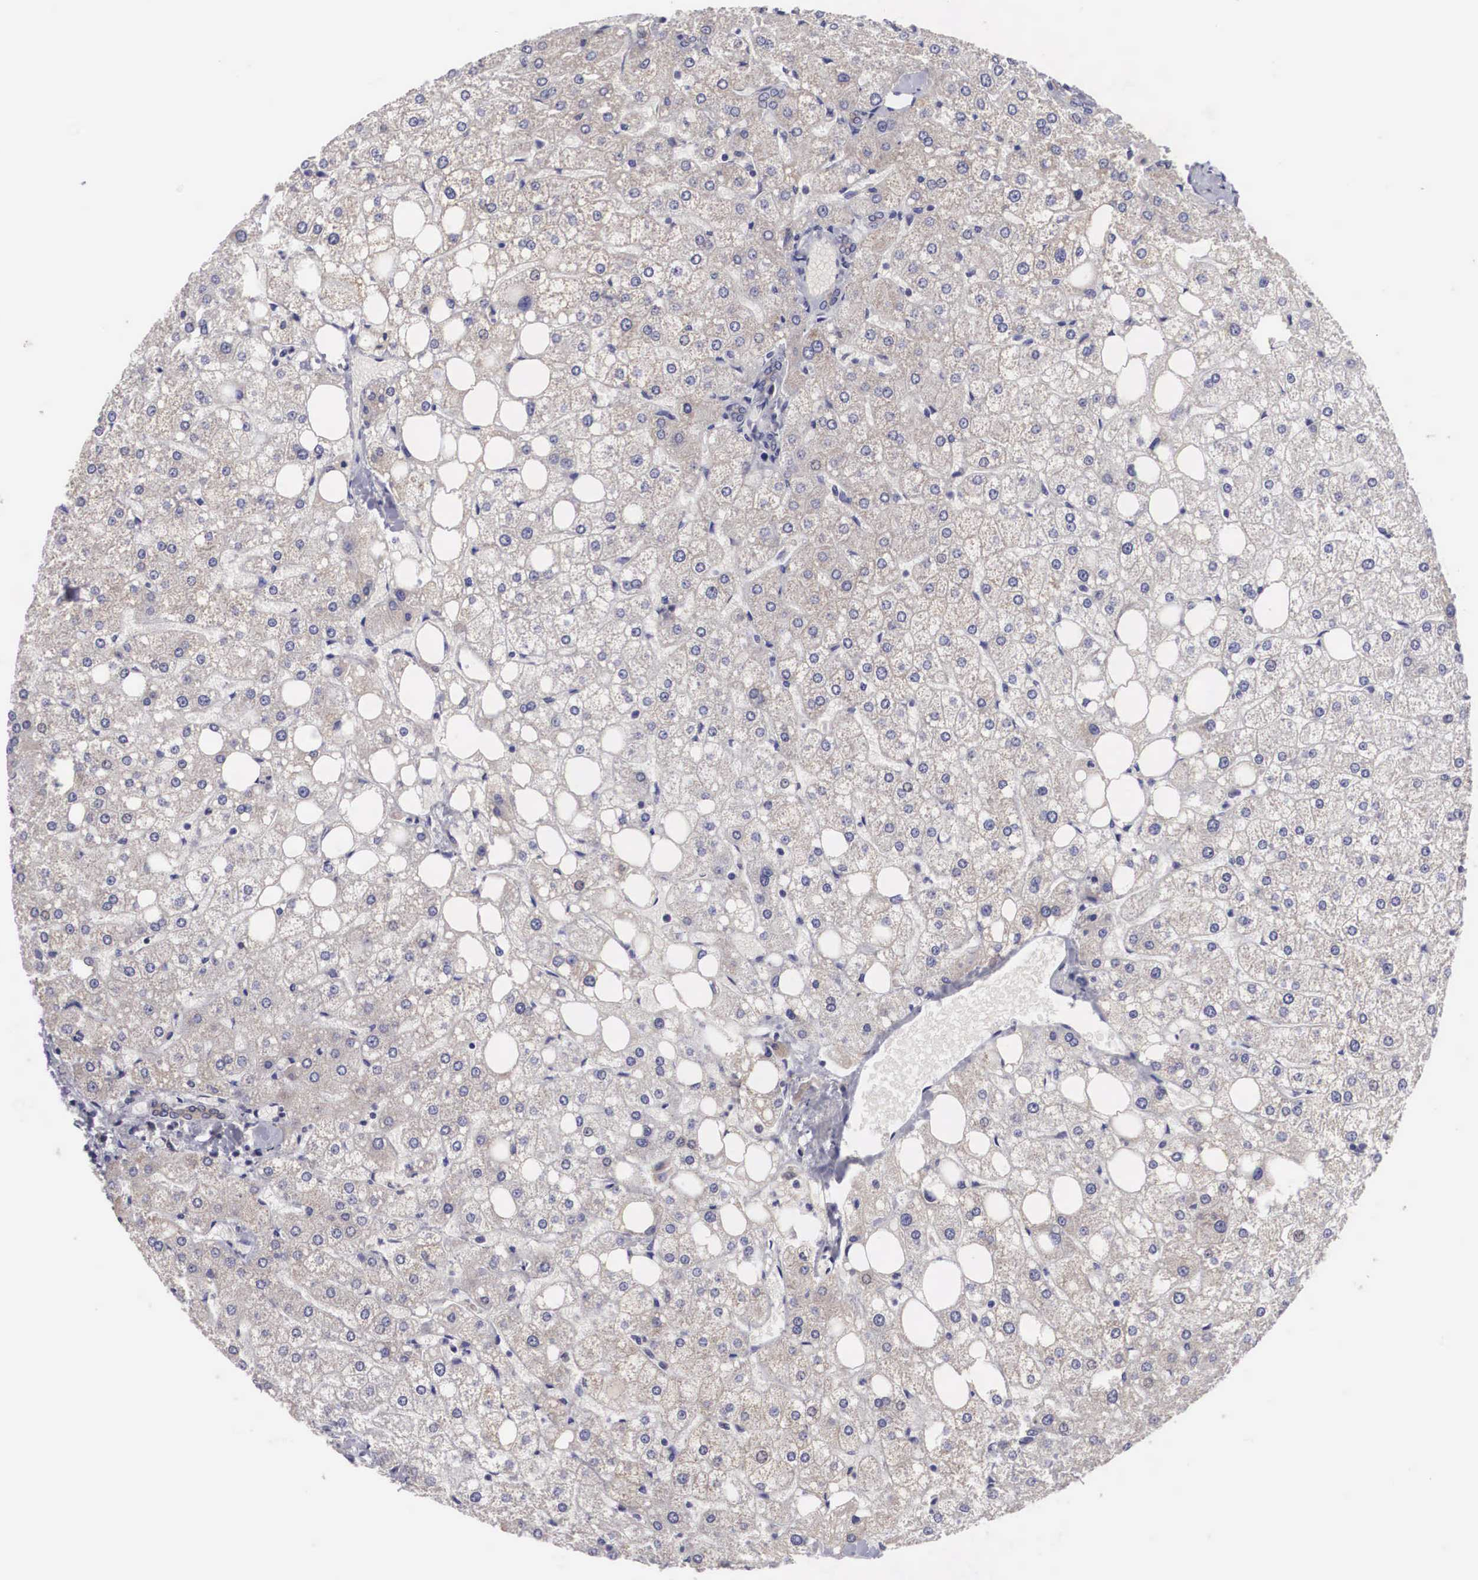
{"staining": {"intensity": "moderate", "quantity": "25%-75%", "location": "cytoplasmic/membranous"}, "tissue": "liver", "cell_type": "Cholangiocytes", "image_type": "normal", "snomed": [{"axis": "morphology", "description": "Normal tissue, NOS"}, {"axis": "topography", "description": "Liver"}], "caption": "Protein analysis of unremarkable liver displays moderate cytoplasmic/membranous staining in approximately 25%-75% of cholangiocytes.", "gene": "NREP", "patient": {"sex": "male", "age": 35}}